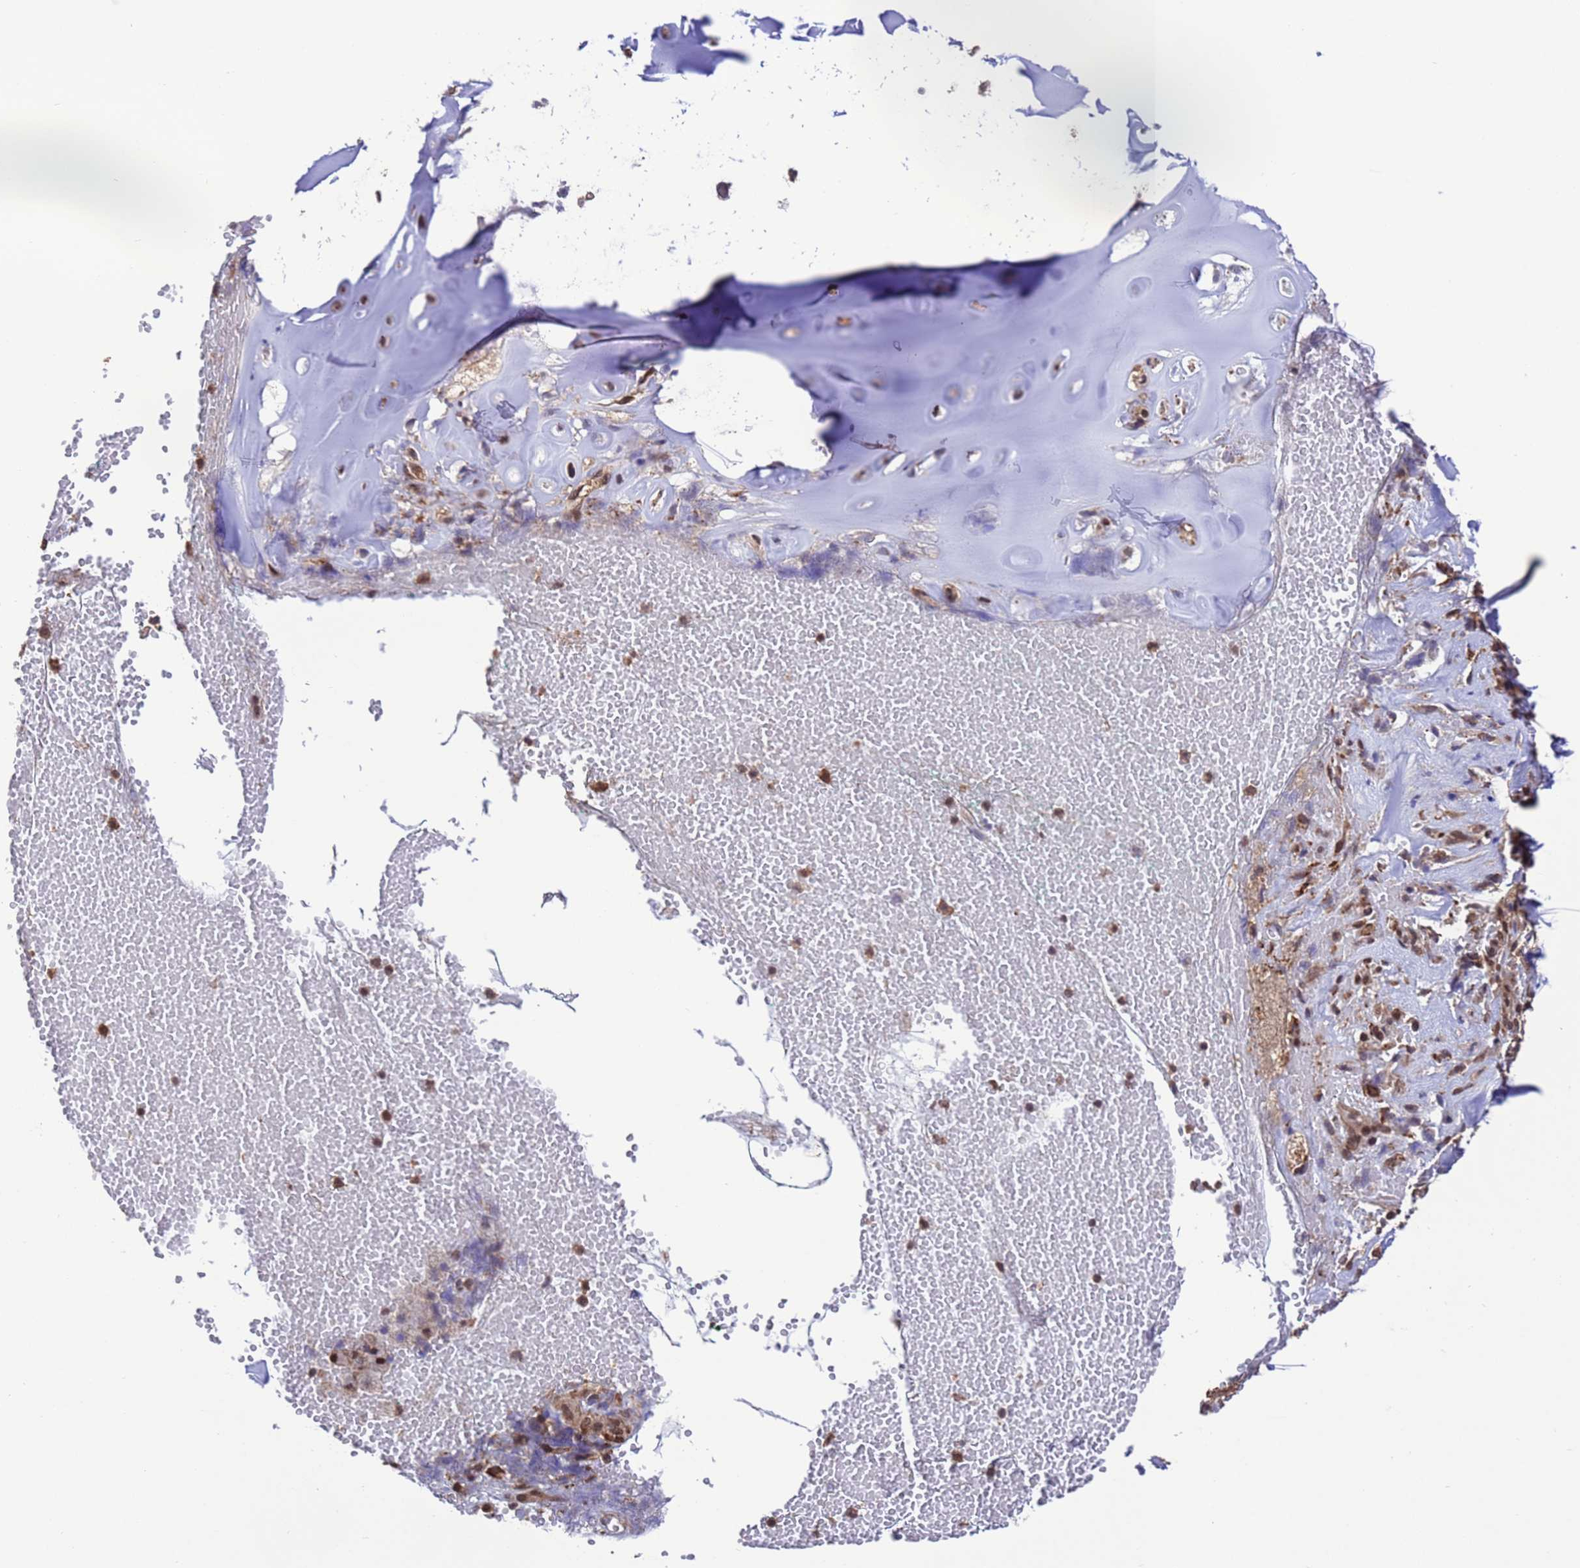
{"staining": {"intensity": "moderate", "quantity": ">75%", "location": "nuclear"}, "tissue": "adipose tissue", "cell_type": "Adipocytes", "image_type": "normal", "snomed": [{"axis": "morphology", "description": "Normal tissue, NOS"}, {"axis": "morphology", "description": "Basal cell carcinoma"}, {"axis": "topography", "description": "Cartilage tissue"}, {"axis": "topography", "description": "Nasopharynx"}, {"axis": "topography", "description": "Oral tissue"}], "caption": "Adipocytes show medium levels of moderate nuclear staining in about >75% of cells in benign adipose tissue.", "gene": "VSTM4", "patient": {"sex": "female", "age": 77}}